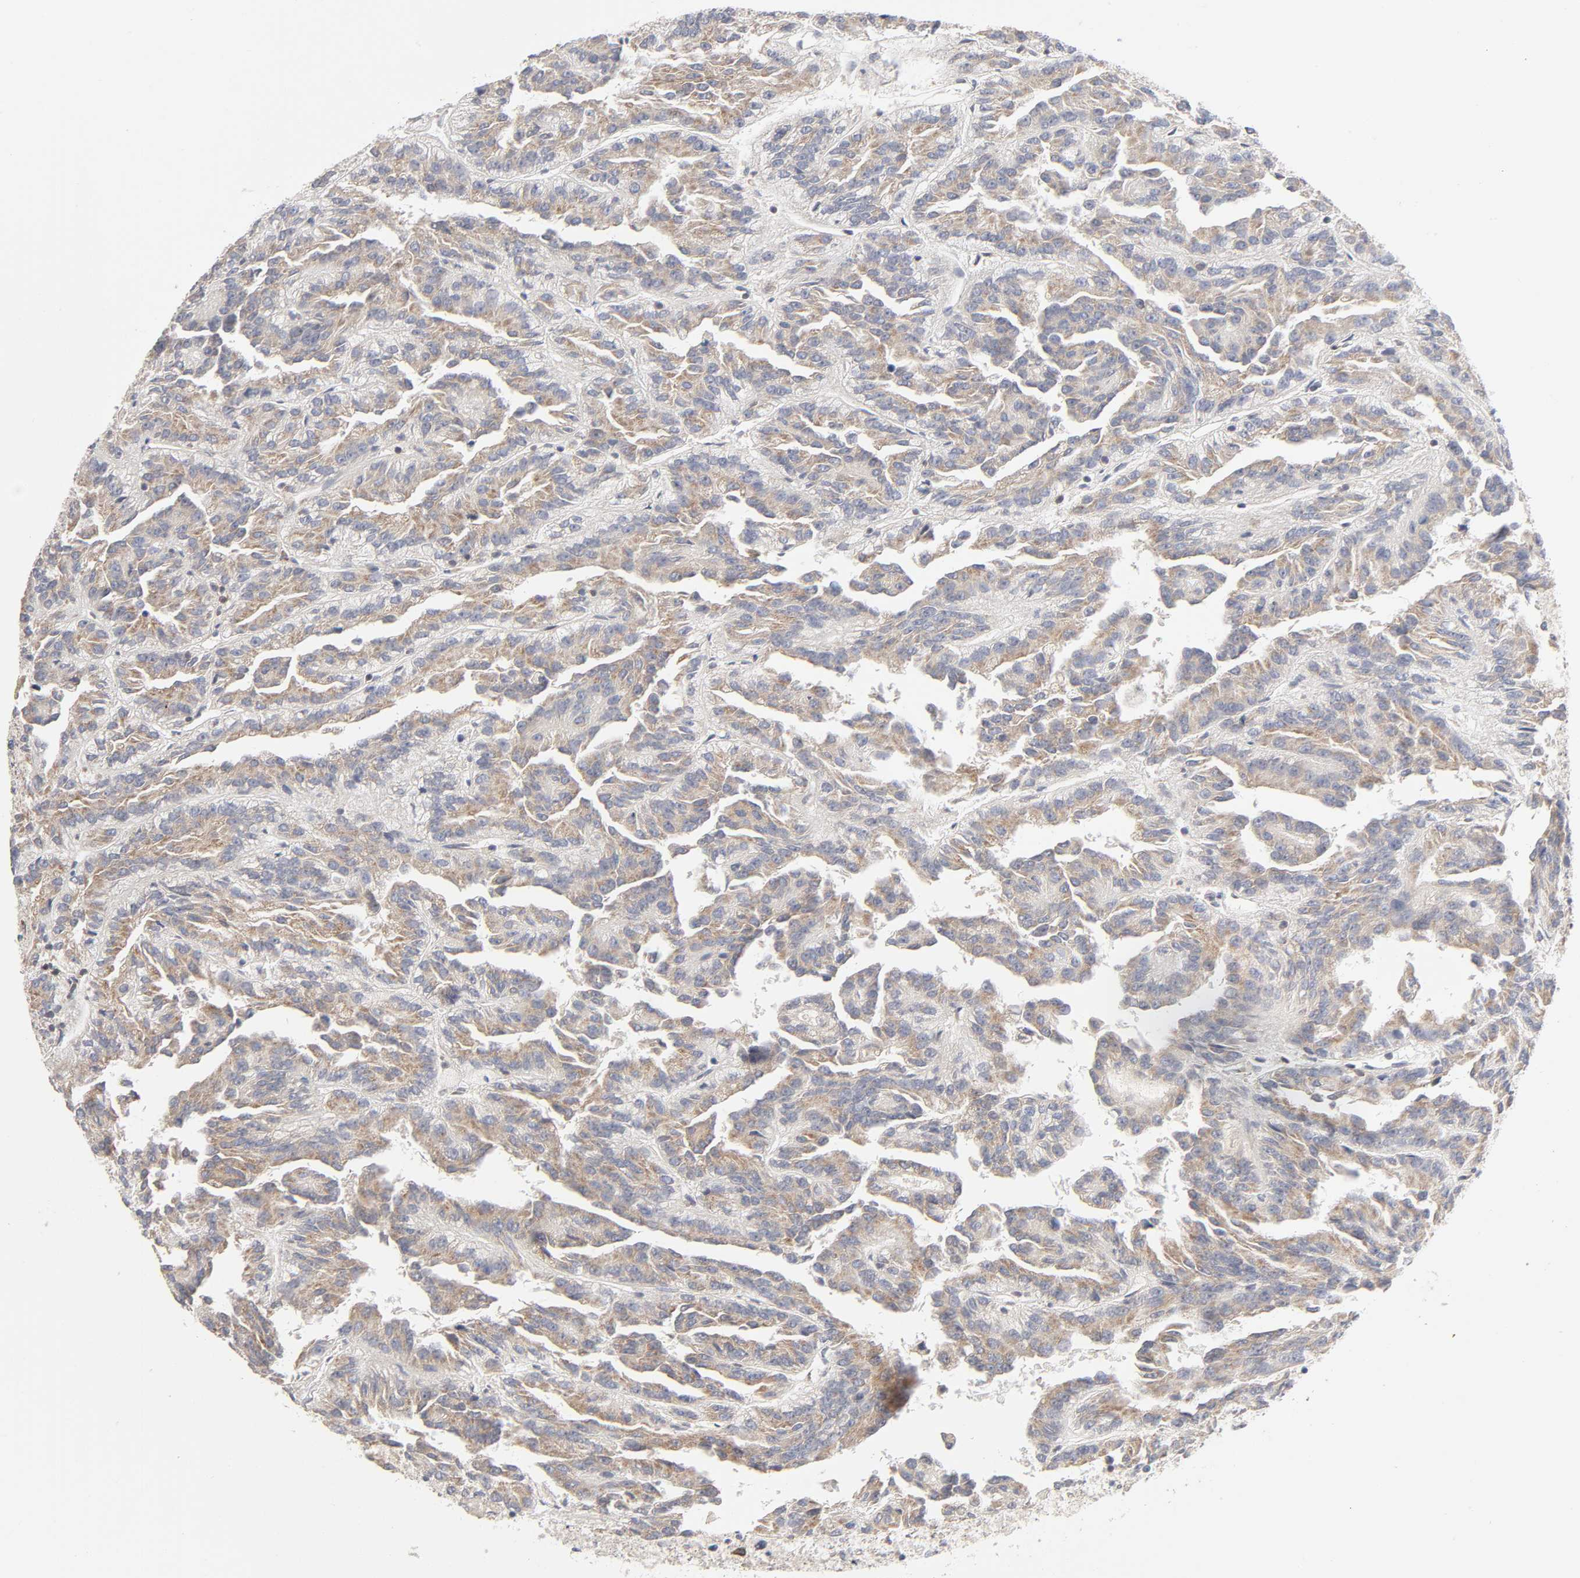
{"staining": {"intensity": "weak", "quantity": ">75%", "location": "cytoplasmic/membranous"}, "tissue": "renal cancer", "cell_type": "Tumor cells", "image_type": "cancer", "snomed": [{"axis": "morphology", "description": "Adenocarcinoma, NOS"}, {"axis": "topography", "description": "Kidney"}], "caption": "High-power microscopy captured an immunohistochemistry (IHC) image of renal cancer (adenocarcinoma), revealing weak cytoplasmic/membranous staining in about >75% of tumor cells.", "gene": "IL4R", "patient": {"sex": "male", "age": 46}}